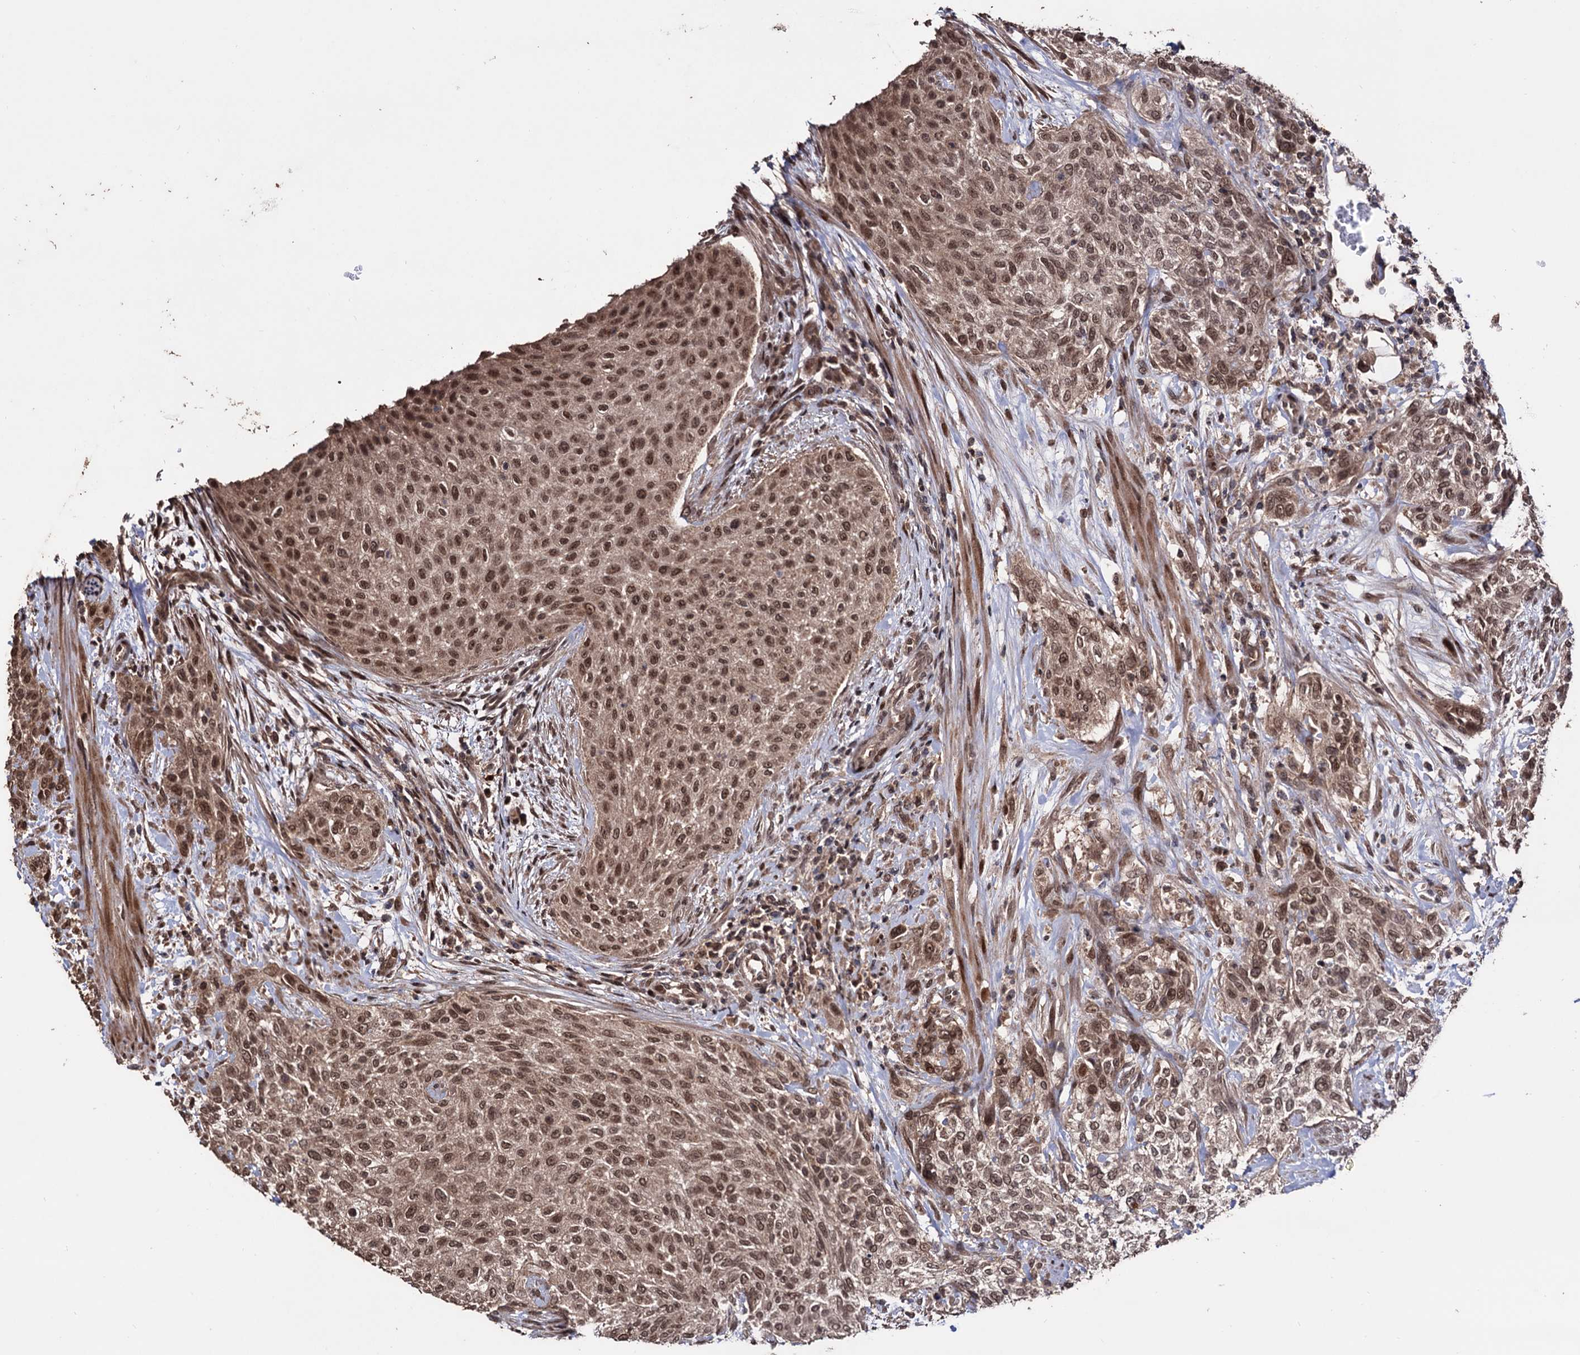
{"staining": {"intensity": "strong", "quantity": ">75%", "location": "cytoplasmic/membranous,nuclear"}, "tissue": "urothelial cancer", "cell_type": "Tumor cells", "image_type": "cancer", "snomed": [{"axis": "morphology", "description": "Normal tissue, NOS"}, {"axis": "morphology", "description": "Urothelial carcinoma, NOS"}, {"axis": "topography", "description": "Urinary bladder"}, {"axis": "topography", "description": "Peripheral nerve tissue"}], "caption": "An immunohistochemistry image of tumor tissue is shown. Protein staining in brown highlights strong cytoplasmic/membranous and nuclear positivity in transitional cell carcinoma within tumor cells.", "gene": "KLF5", "patient": {"sex": "male", "age": 35}}